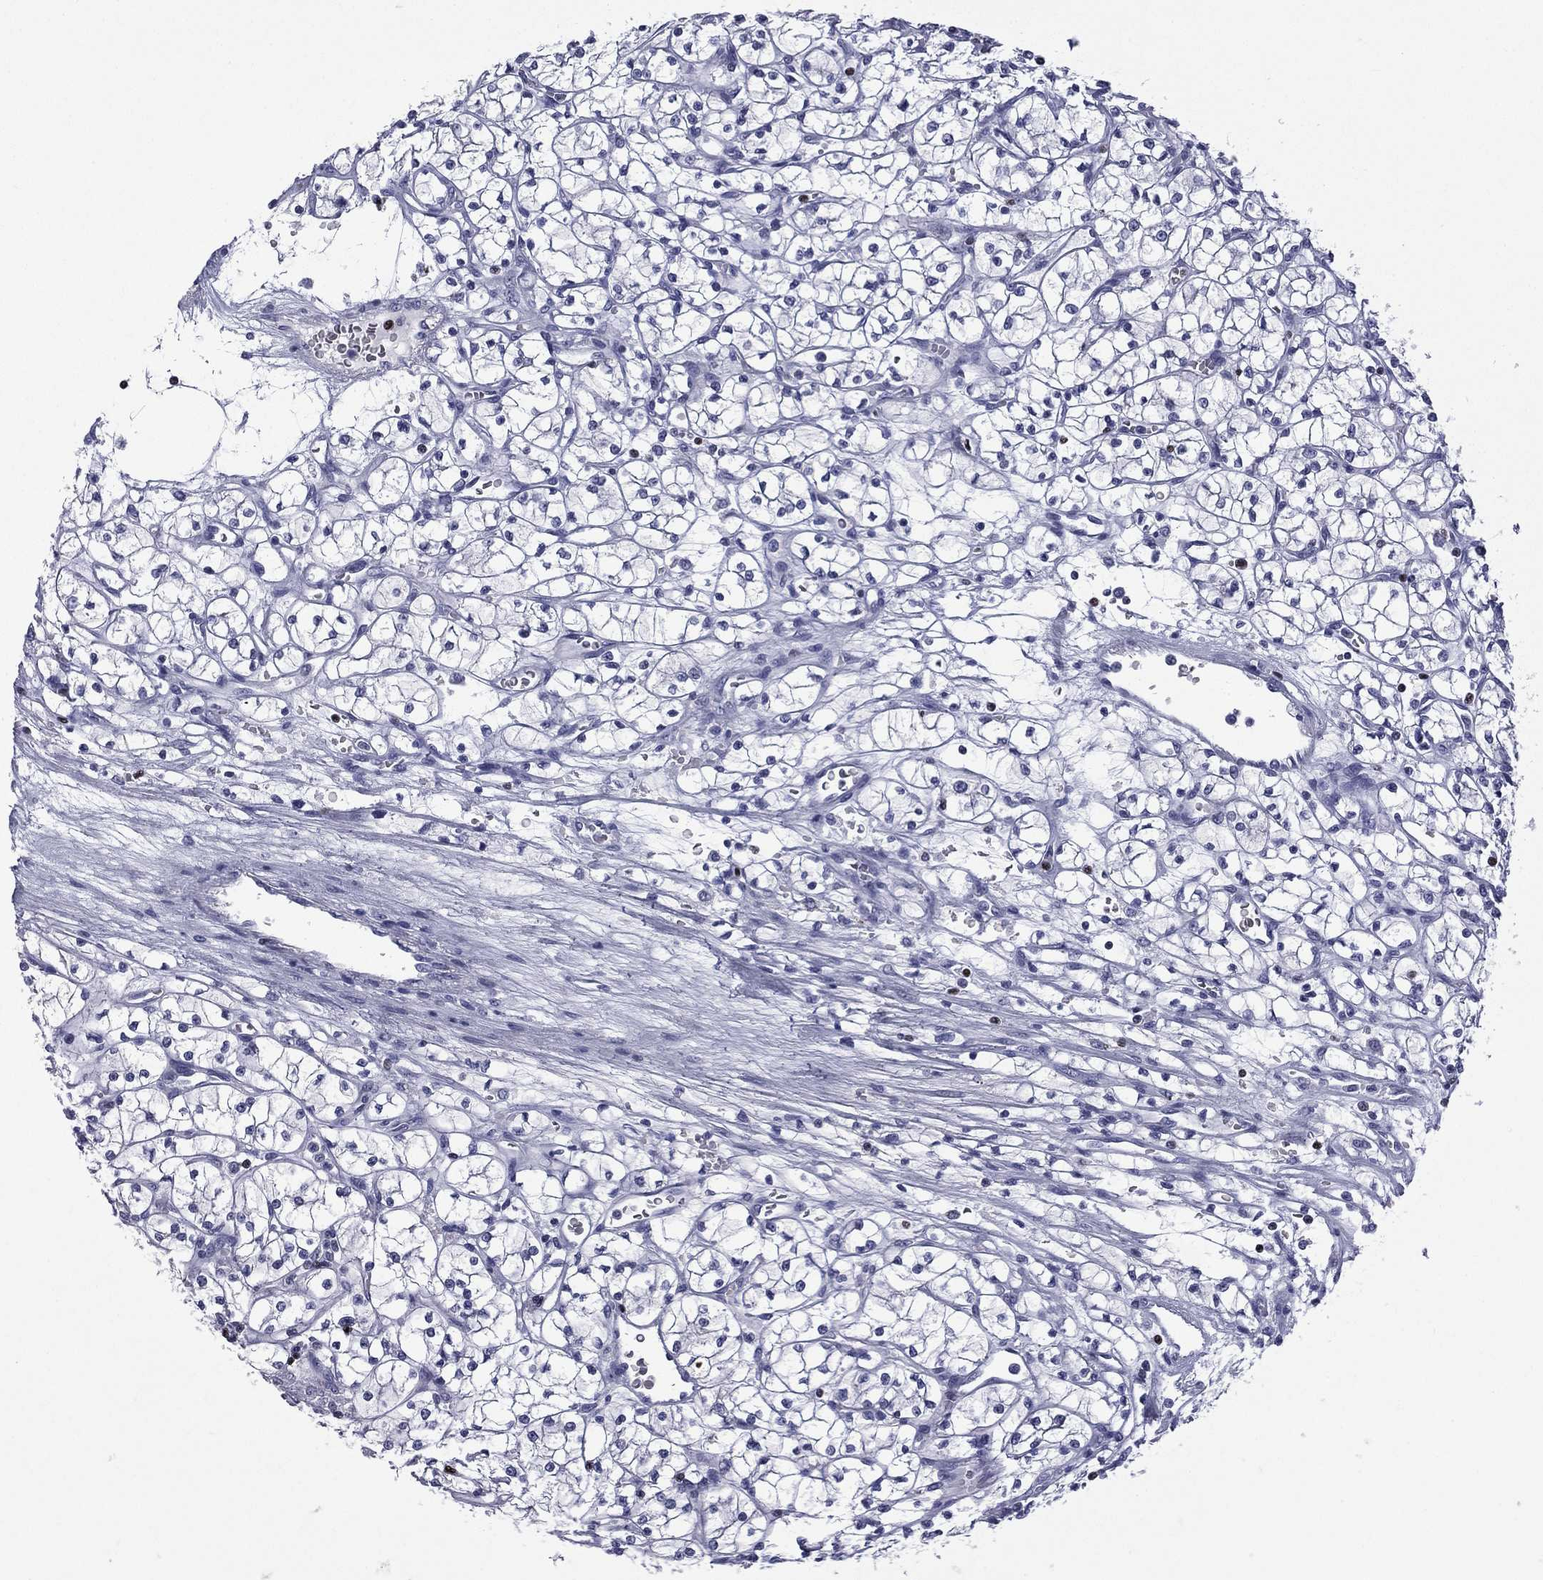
{"staining": {"intensity": "negative", "quantity": "none", "location": "none"}, "tissue": "renal cancer", "cell_type": "Tumor cells", "image_type": "cancer", "snomed": [{"axis": "morphology", "description": "Adenocarcinoma, NOS"}, {"axis": "topography", "description": "Kidney"}], "caption": "IHC of human adenocarcinoma (renal) demonstrates no positivity in tumor cells.", "gene": "IKZF3", "patient": {"sex": "female", "age": 64}}